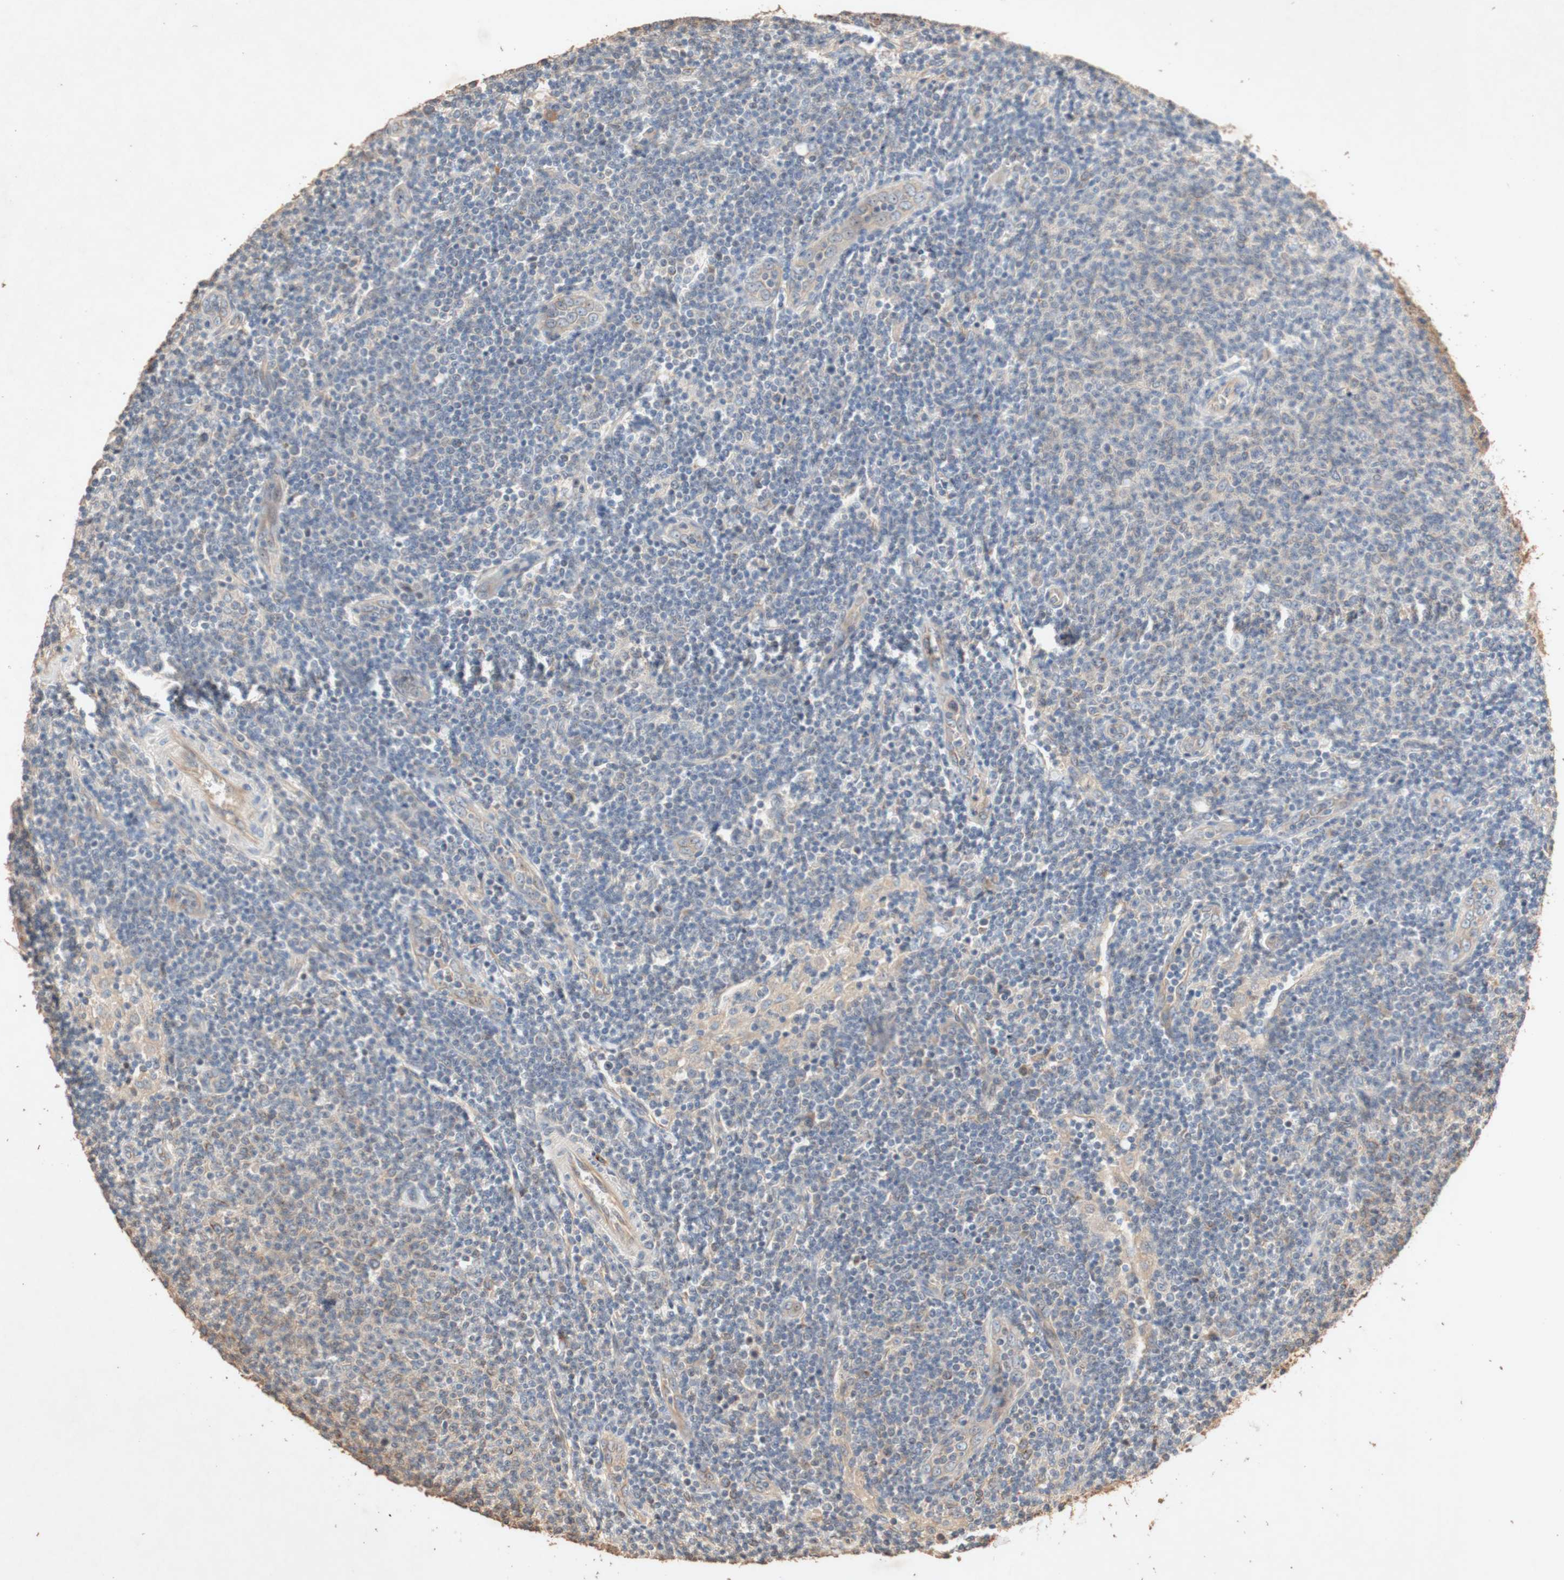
{"staining": {"intensity": "weak", "quantity": "25%-75%", "location": "cytoplasmic/membranous"}, "tissue": "lymphoma", "cell_type": "Tumor cells", "image_type": "cancer", "snomed": [{"axis": "morphology", "description": "Malignant lymphoma, non-Hodgkin's type, Low grade"}, {"axis": "topography", "description": "Lymph node"}], "caption": "Lymphoma was stained to show a protein in brown. There is low levels of weak cytoplasmic/membranous expression in about 25%-75% of tumor cells.", "gene": "TUBB", "patient": {"sex": "male", "age": 66}}